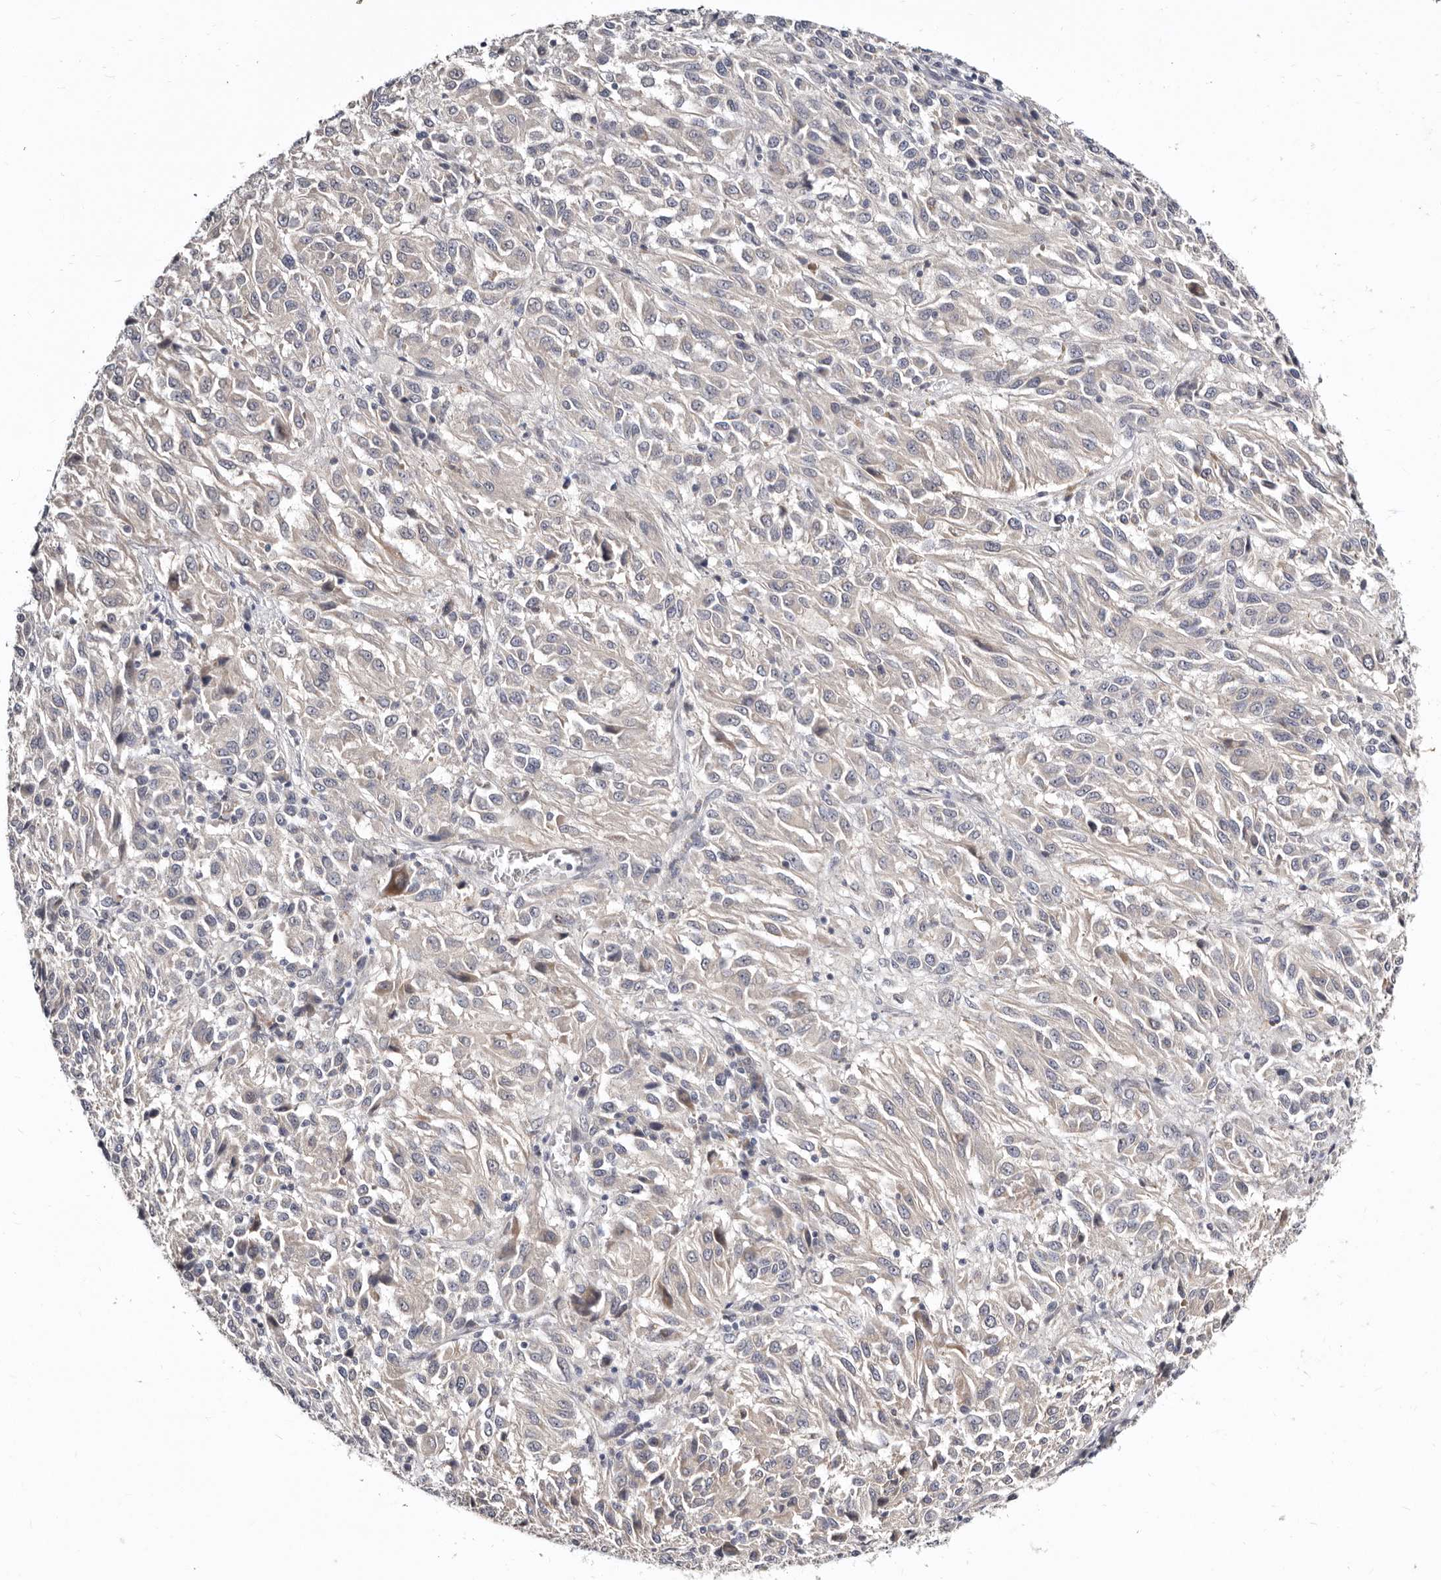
{"staining": {"intensity": "negative", "quantity": "none", "location": "none"}, "tissue": "melanoma", "cell_type": "Tumor cells", "image_type": "cancer", "snomed": [{"axis": "morphology", "description": "Malignant melanoma, Metastatic site"}, {"axis": "topography", "description": "Lung"}], "caption": "This is an immunohistochemistry (IHC) micrograph of melanoma. There is no expression in tumor cells.", "gene": "KLHL4", "patient": {"sex": "male", "age": 64}}